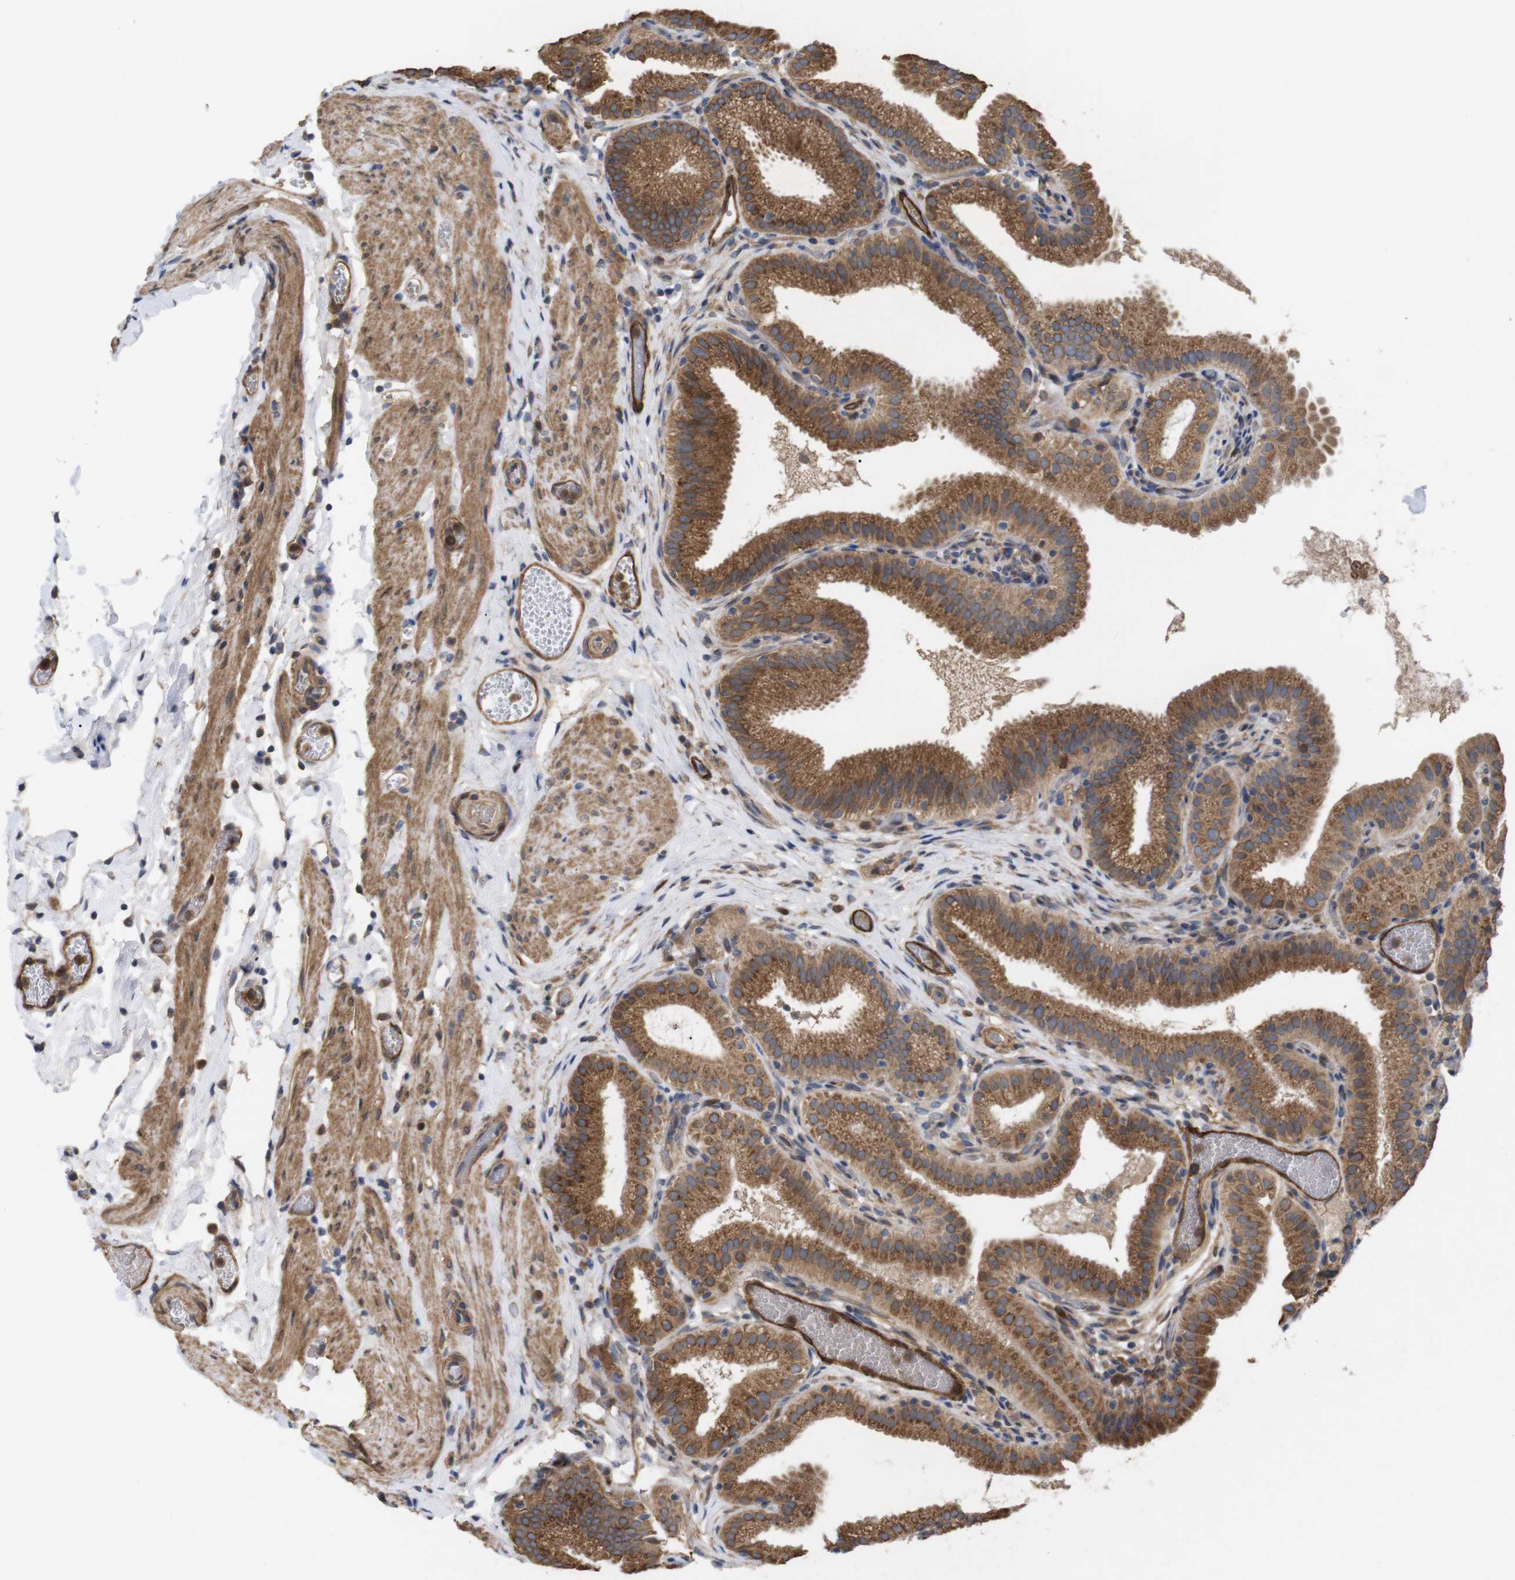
{"staining": {"intensity": "strong", "quantity": ">75%", "location": "cytoplasmic/membranous"}, "tissue": "gallbladder", "cell_type": "Glandular cells", "image_type": "normal", "snomed": [{"axis": "morphology", "description": "Normal tissue, NOS"}, {"axis": "topography", "description": "Gallbladder"}], "caption": "Immunohistochemistry micrograph of benign gallbladder: gallbladder stained using IHC reveals high levels of strong protein expression localized specifically in the cytoplasmic/membranous of glandular cells, appearing as a cytoplasmic/membranous brown color.", "gene": "TIAM1", "patient": {"sex": "male", "age": 54}}